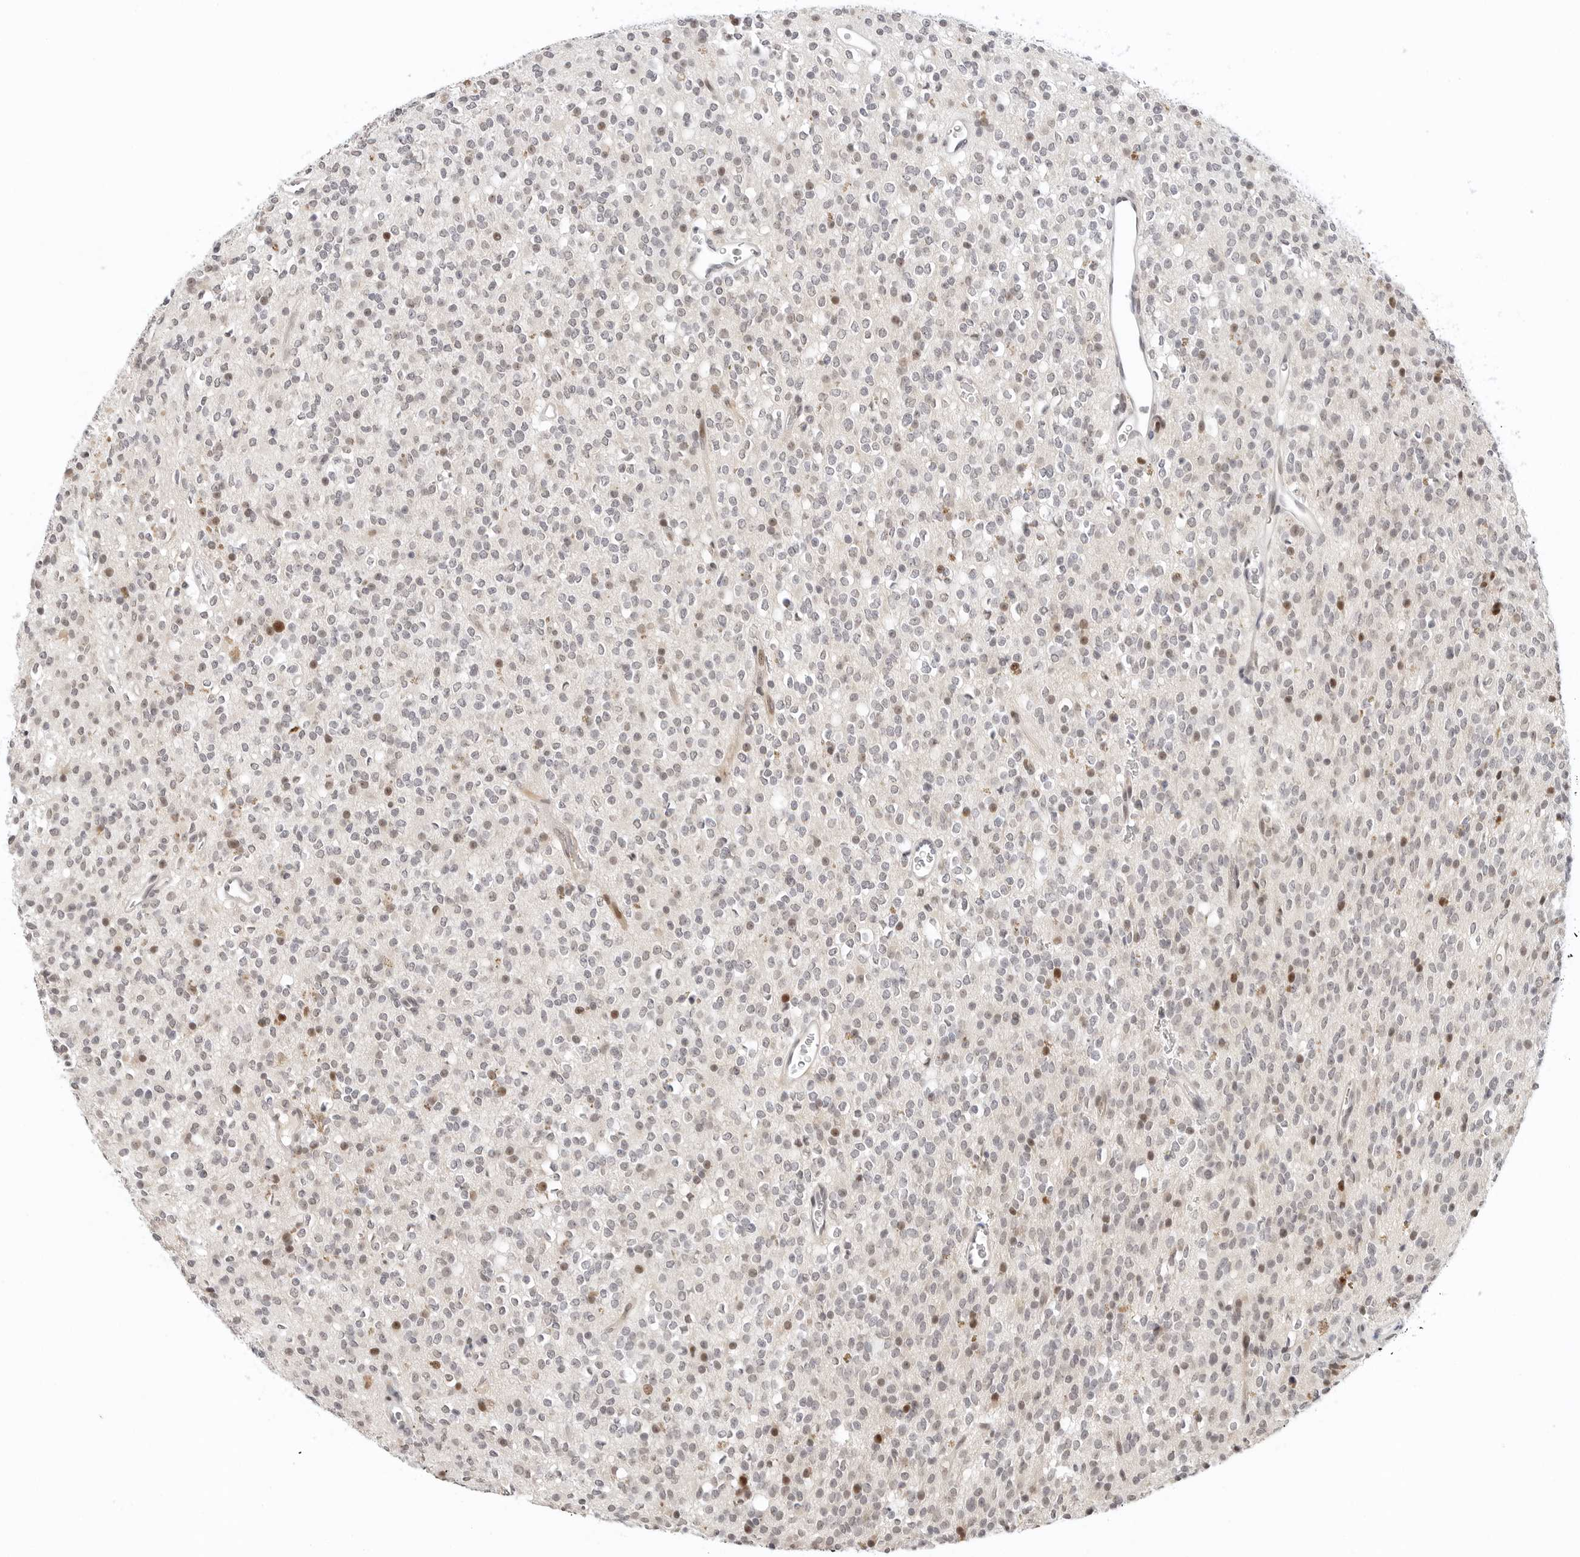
{"staining": {"intensity": "weak", "quantity": "25%-75%", "location": "nuclear"}, "tissue": "glioma", "cell_type": "Tumor cells", "image_type": "cancer", "snomed": [{"axis": "morphology", "description": "Glioma, malignant, High grade"}, {"axis": "topography", "description": "Brain"}], "caption": "Protein expression analysis of human malignant high-grade glioma reveals weak nuclear expression in about 25%-75% of tumor cells.", "gene": "TSEN2", "patient": {"sex": "male", "age": 34}}